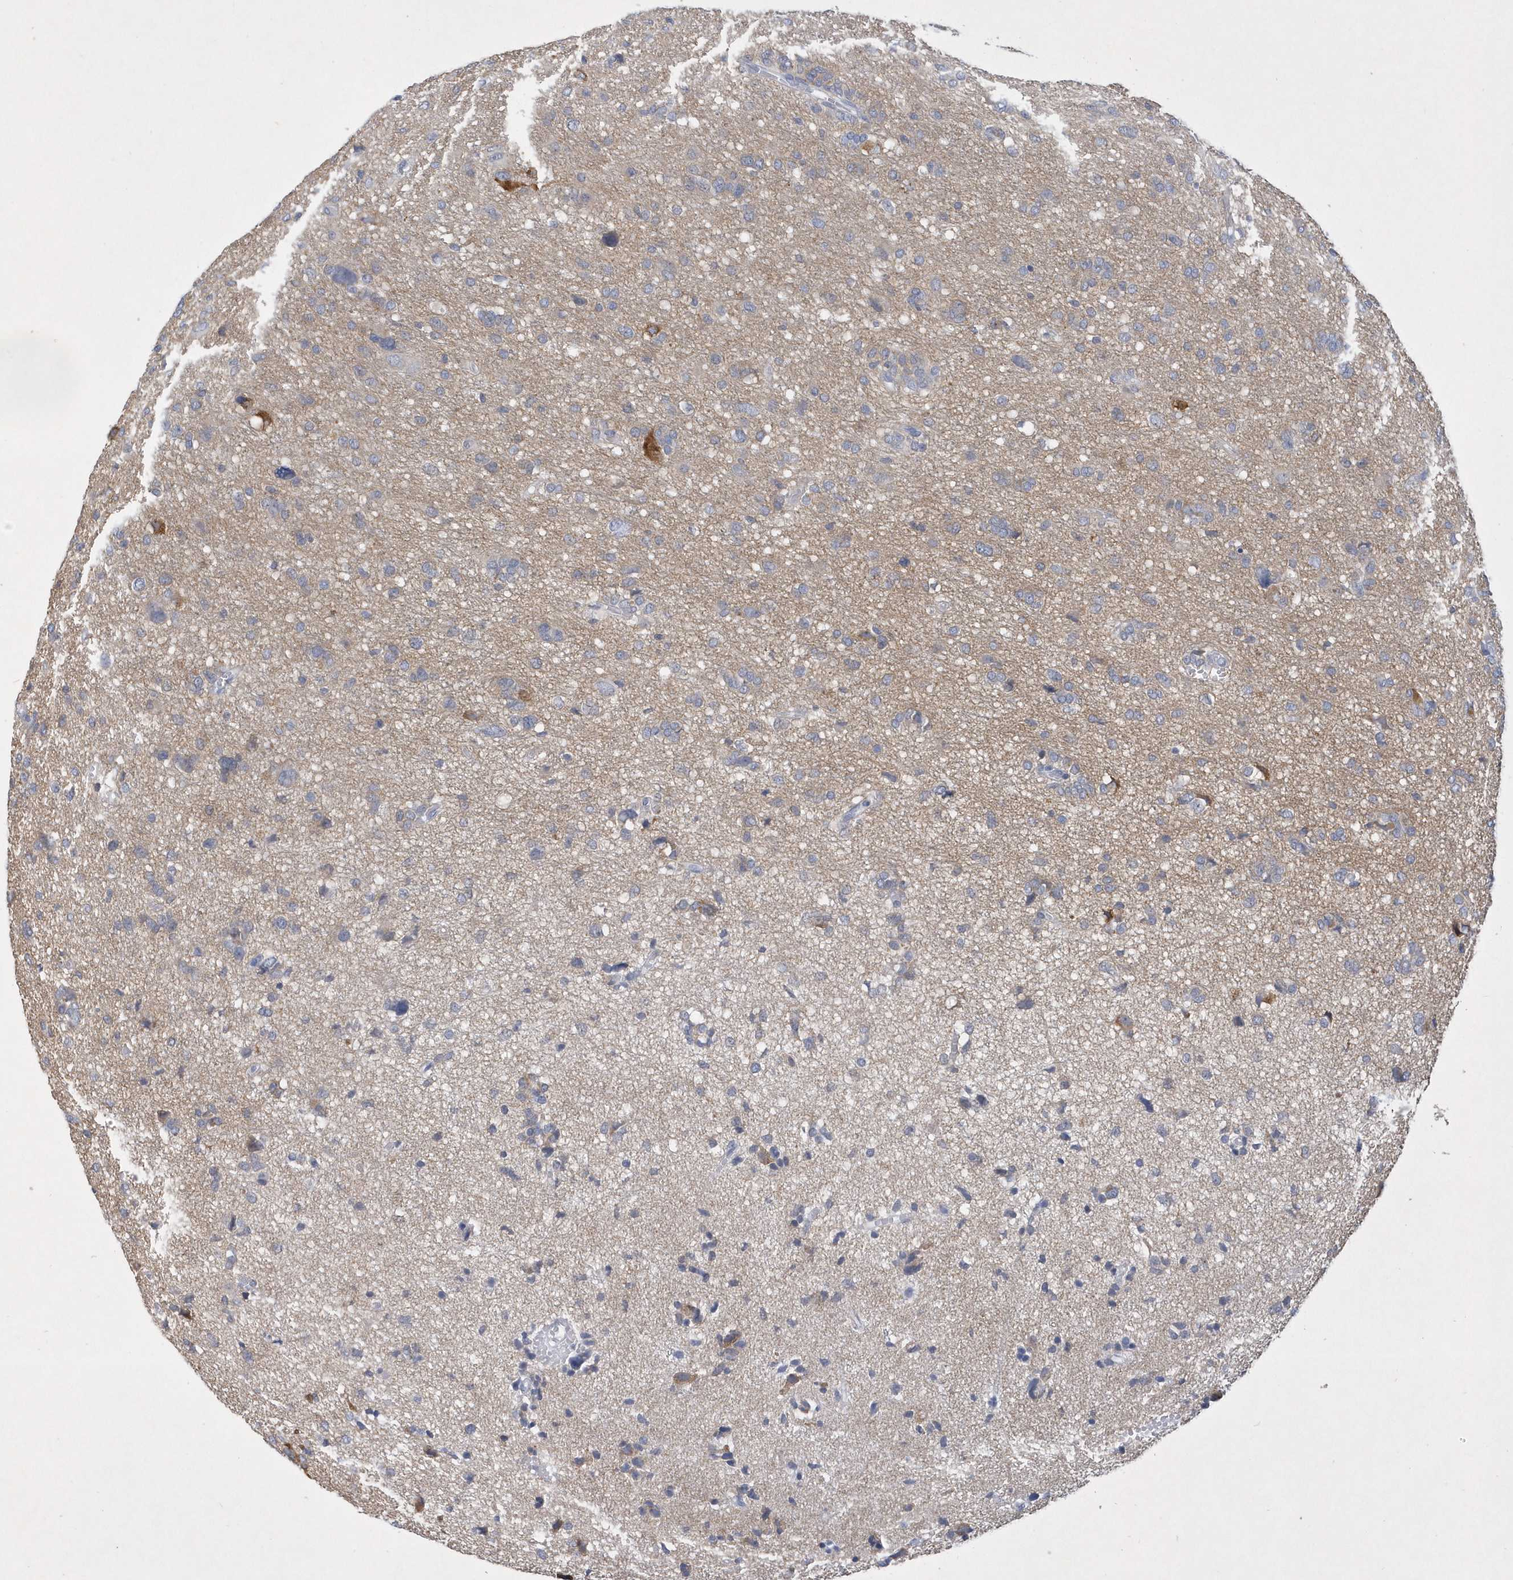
{"staining": {"intensity": "negative", "quantity": "none", "location": "none"}, "tissue": "glioma", "cell_type": "Tumor cells", "image_type": "cancer", "snomed": [{"axis": "morphology", "description": "Glioma, malignant, High grade"}, {"axis": "topography", "description": "Brain"}], "caption": "Glioma was stained to show a protein in brown. There is no significant positivity in tumor cells.", "gene": "SRGAP3", "patient": {"sex": "female", "age": 59}}